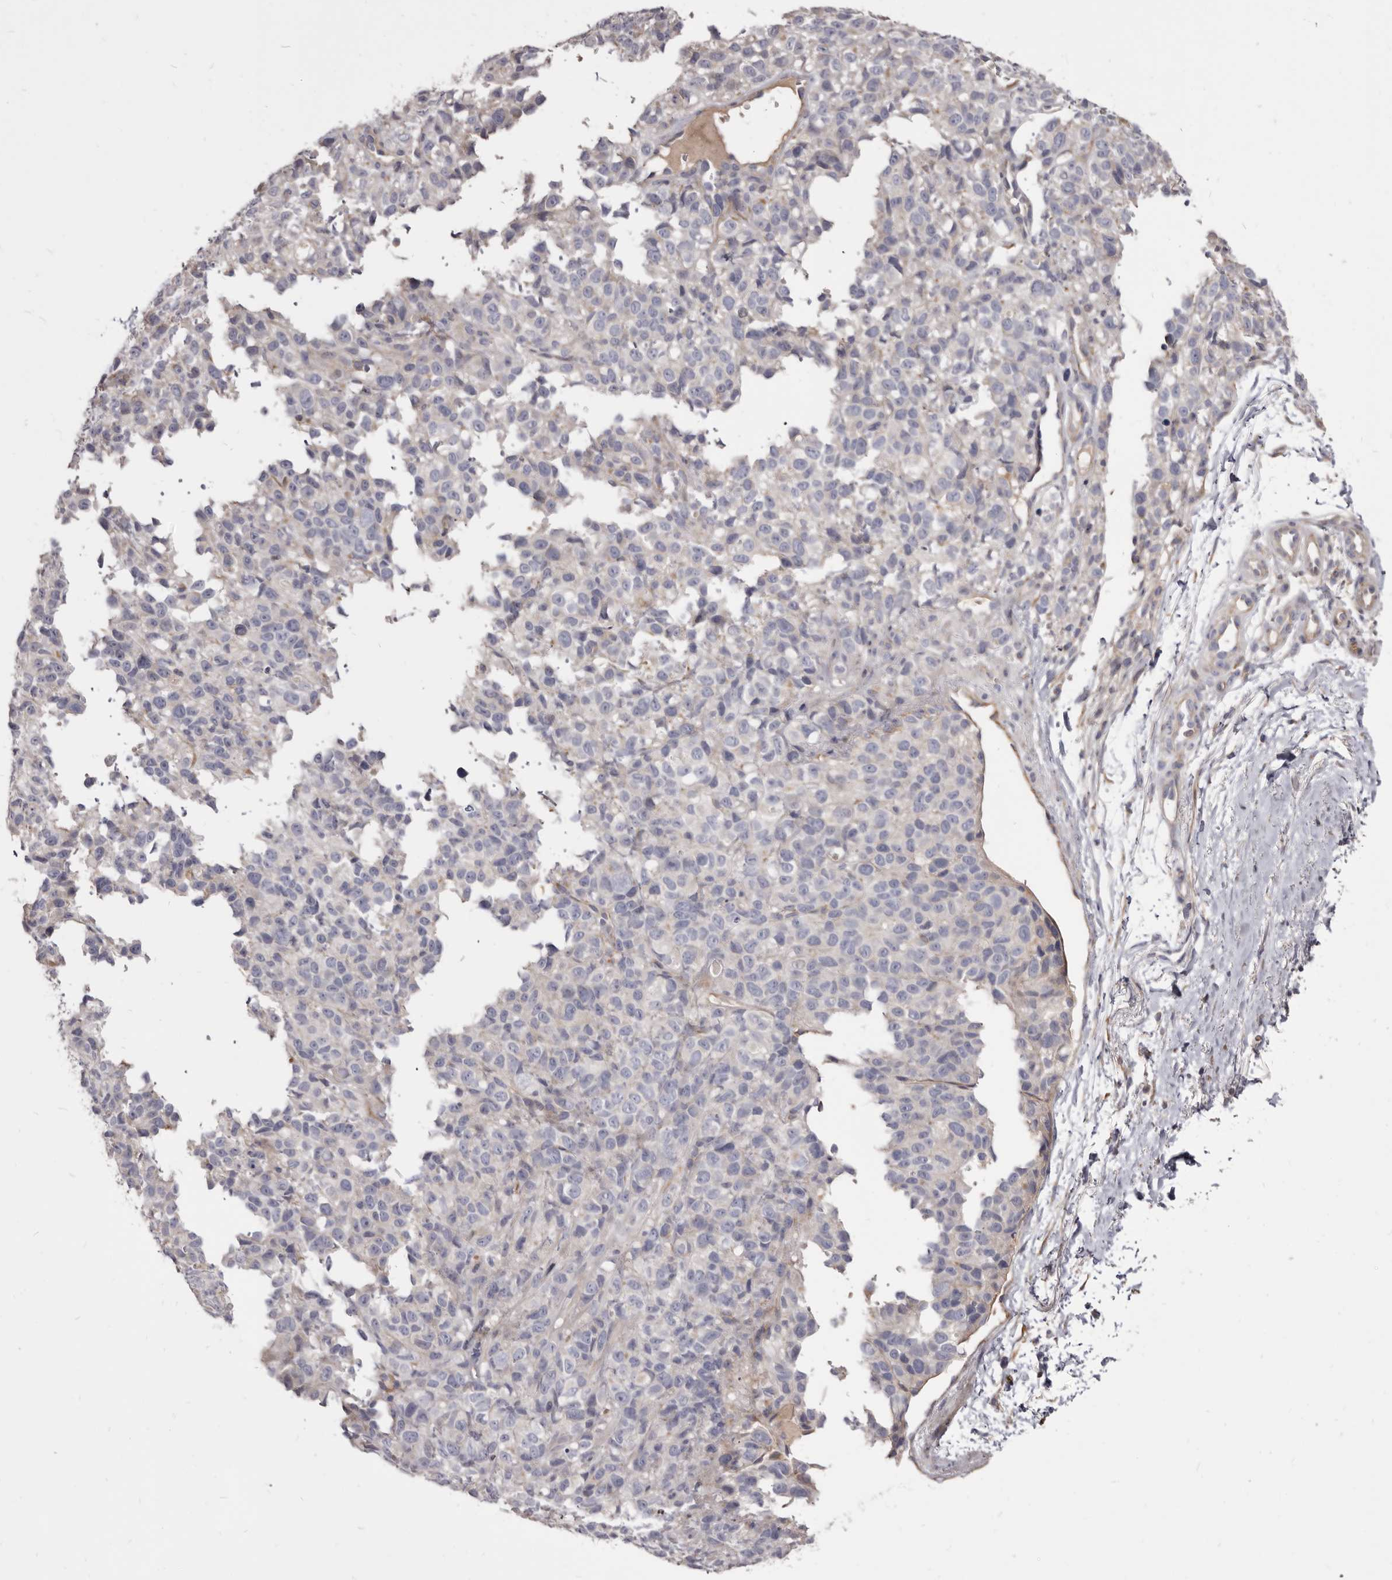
{"staining": {"intensity": "negative", "quantity": "none", "location": "none"}, "tissue": "melanoma", "cell_type": "Tumor cells", "image_type": "cancer", "snomed": [{"axis": "morphology", "description": "Malignant melanoma, Metastatic site"}, {"axis": "topography", "description": "Skin"}], "caption": "DAB (3,3'-diaminobenzidine) immunohistochemical staining of malignant melanoma (metastatic site) reveals no significant expression in tumor cells.", "gene": "FAS", "patient": {"sex": "female", "age": 72}}